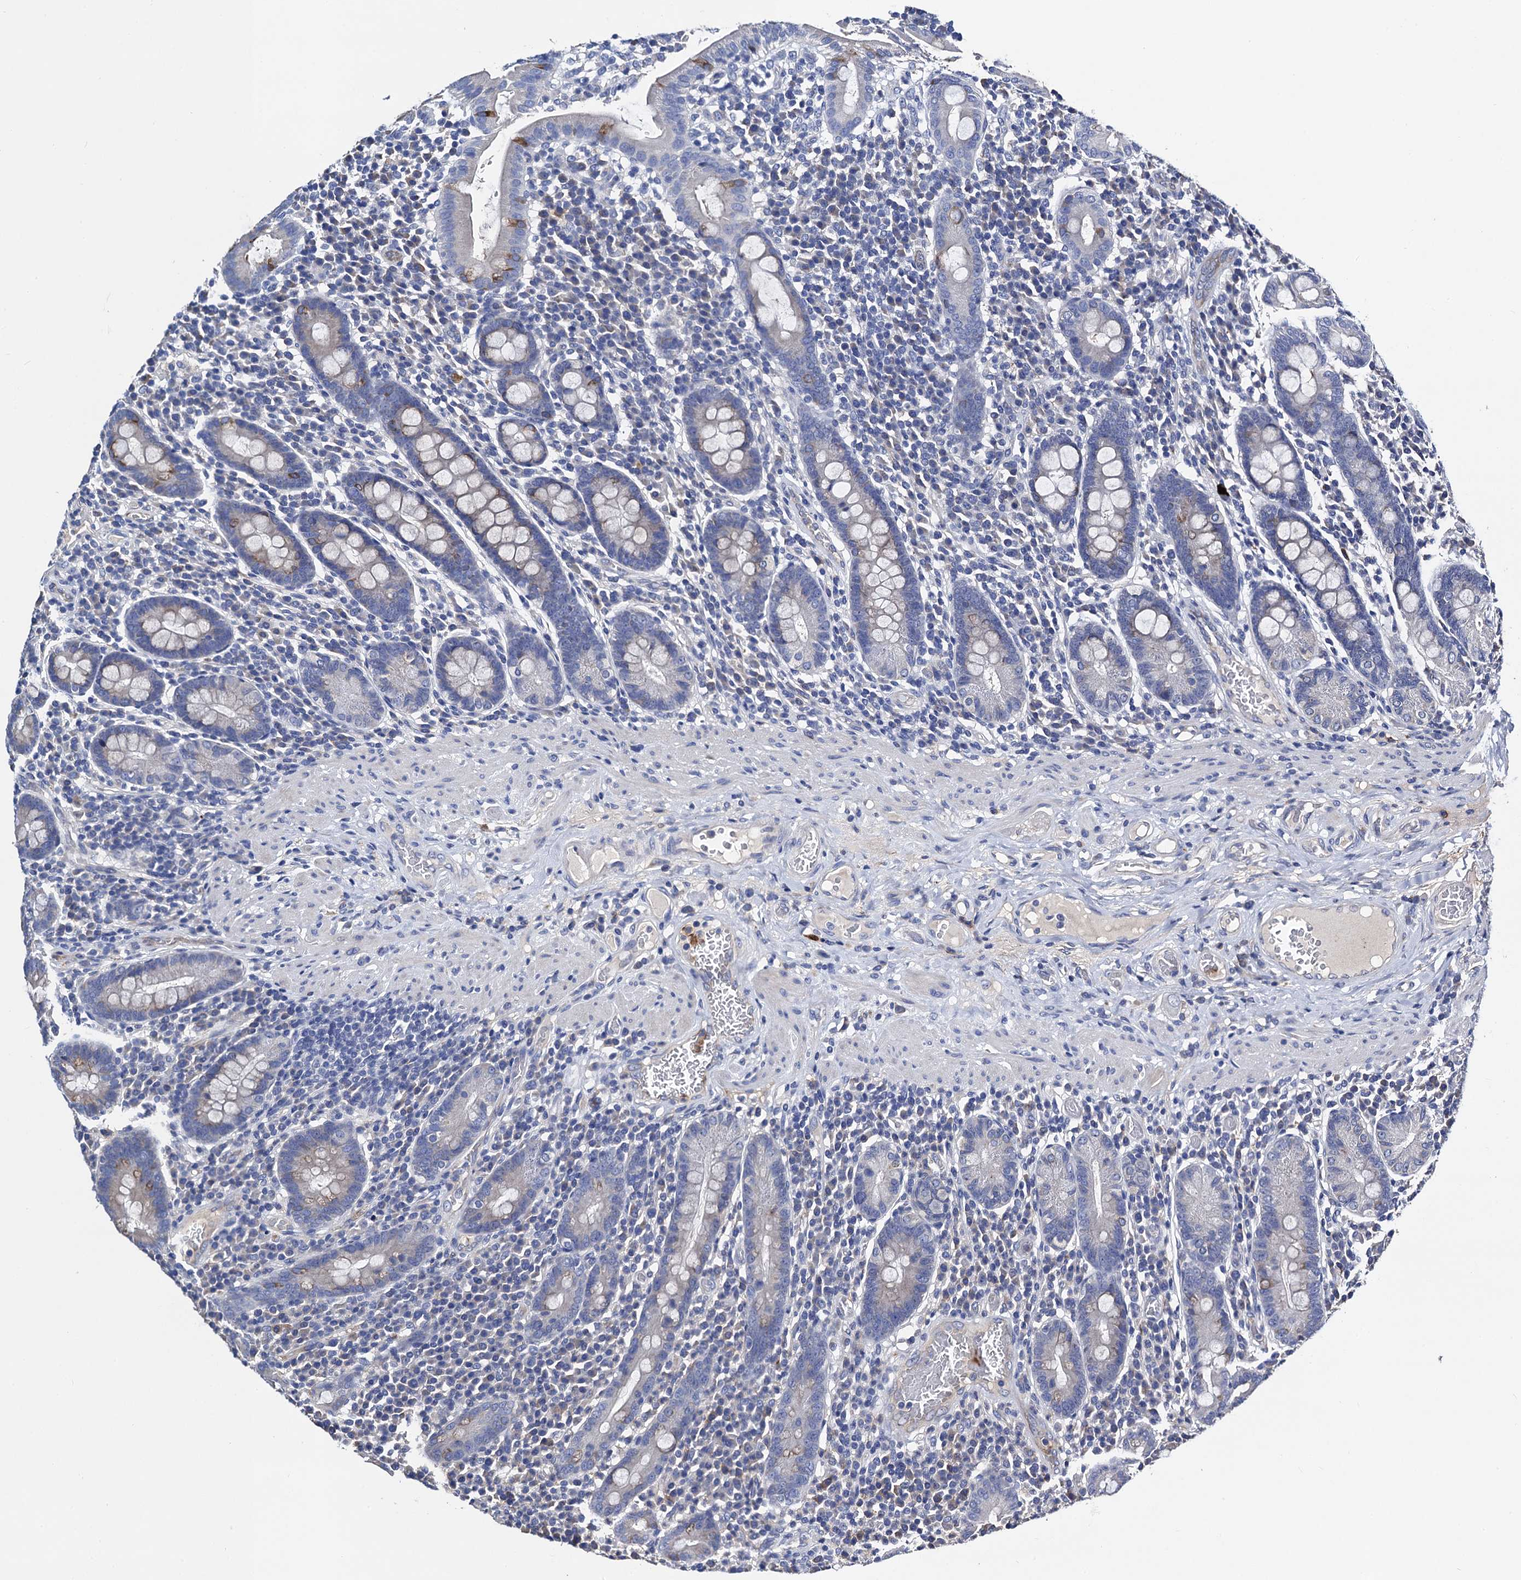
{"staining": {"intensity": "negative", "quantity": "none", "location": "none"}, "tissue": "duodenum", "cell_type": "Glandular cells", "image_type": "normal", "snomed": [{"axis": "morphology", "description": "Normal tissue, NOS"}, {"axis": "morphology", "description": "Adenocarcinoma, NOS"}, {"axis": "topography", "description": "Pancreas"}, {"axis": "topography", "description": "Duodenum"}], "caption": "DAB (3,3'-diaminobenzidine) immunohistochemical staining of unremarkable duodenum exhibits no significant positivity in glandular cells. (DAB (3,3'-diaminobenzidine) immunohistochemistry with hematoxylin counter stain).", "gene": "FREM3", "patient": {"sex": "male", "age": 50}}